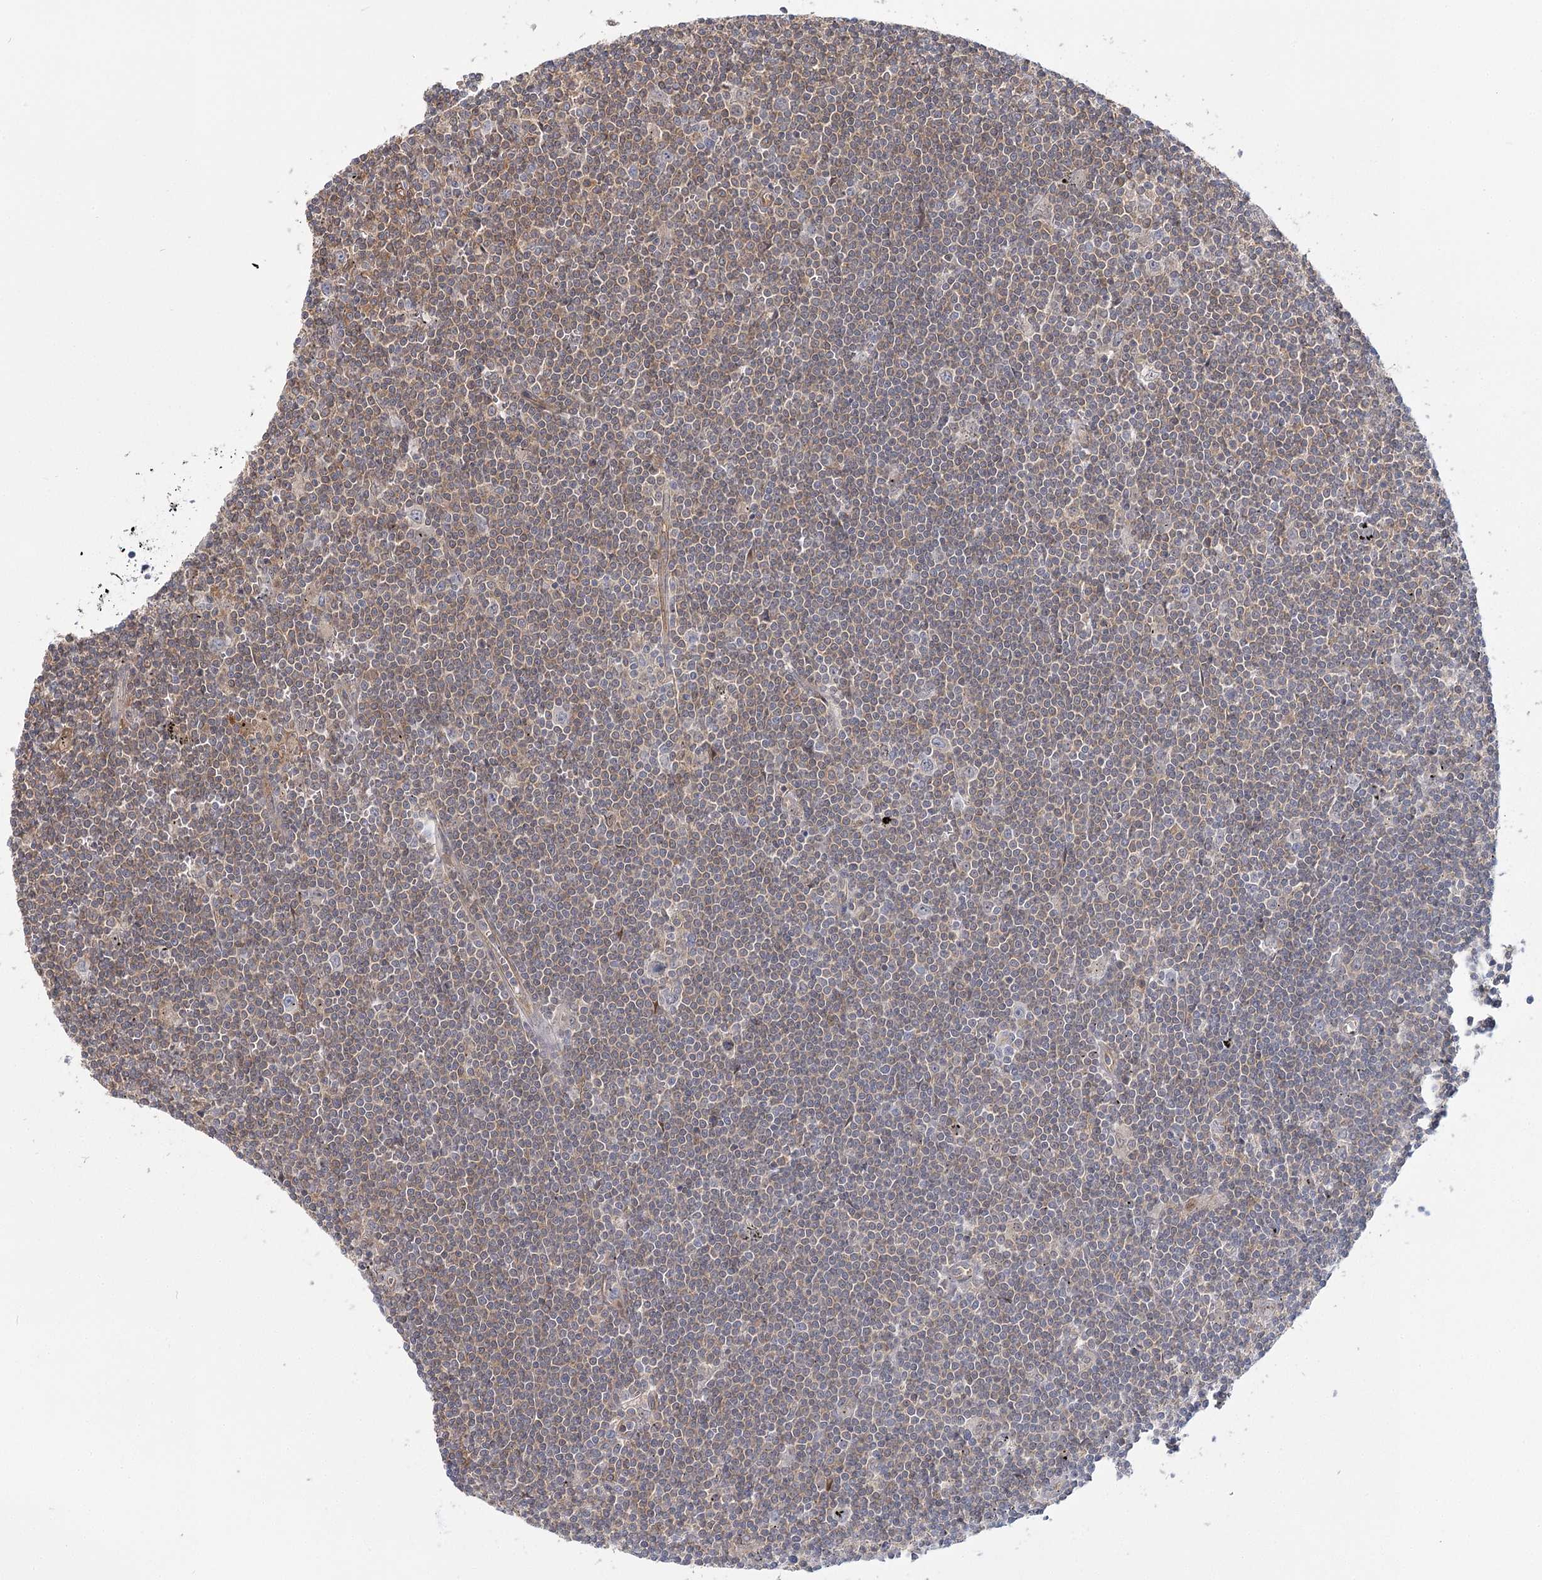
{"staining": {"intensity": "weak", "quantity": "25%-75%", "location": "cytoplasmic/membranous"}, "tissue": "lymphoma", "cell_type": "Tumor cells", "image_type": "cancer", "snomed": [{"axis": "morphology", "description": "Malignant lymphoma, non-Hodgkin's type, Low grade"}, {"axis": "topography", "description": "Spleen"}], "caption": "IHC of human malignant lymphoma, non-Hodgkin's type (low-grade) shows low levels of weak cytoplasmic/membranous positivity in about 25%-75% of tumor cells.", "gene": "USP11", "patient": {"sex": "male", "age": 76}}